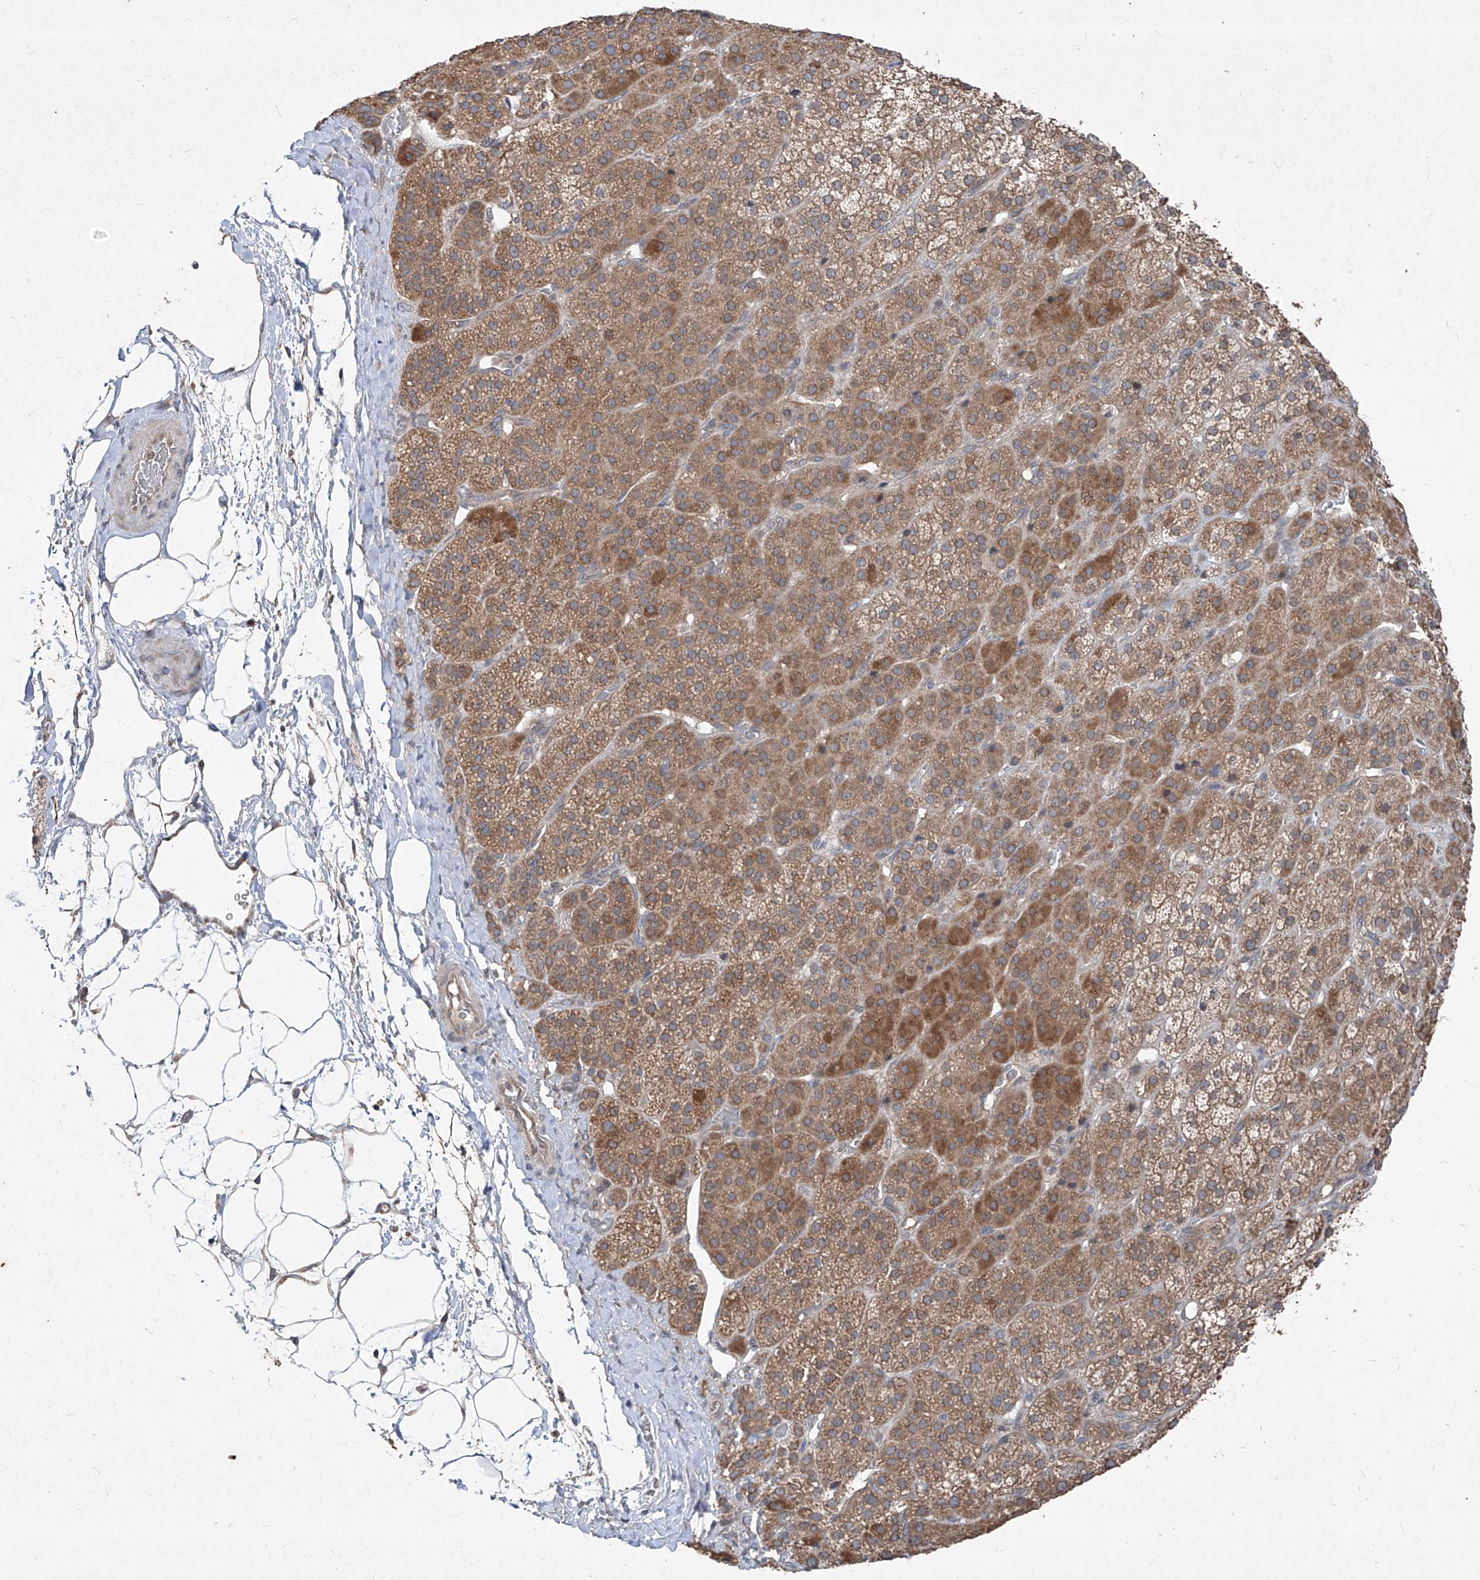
{"staining": {"intensity": "strong", "quantity": "25%-75%", "location": "cytoplasmic/membranous"}, "tissue": "adrenal gland", "cell_type": "Glandular cells", "image_type": "normal", "snomed": [{"axis": "morphology", "description": "Normal tissue, NOS"}, {"axis": "topography", "description": "Adrenal gland"}], "caption": "The immunohistochemical stain labels strong cytoplasmic/membranous expression in glandular cells of normal adrenal gland.", "gene": "ABCD3", "patient": {"sex": "female", "age": 57}}